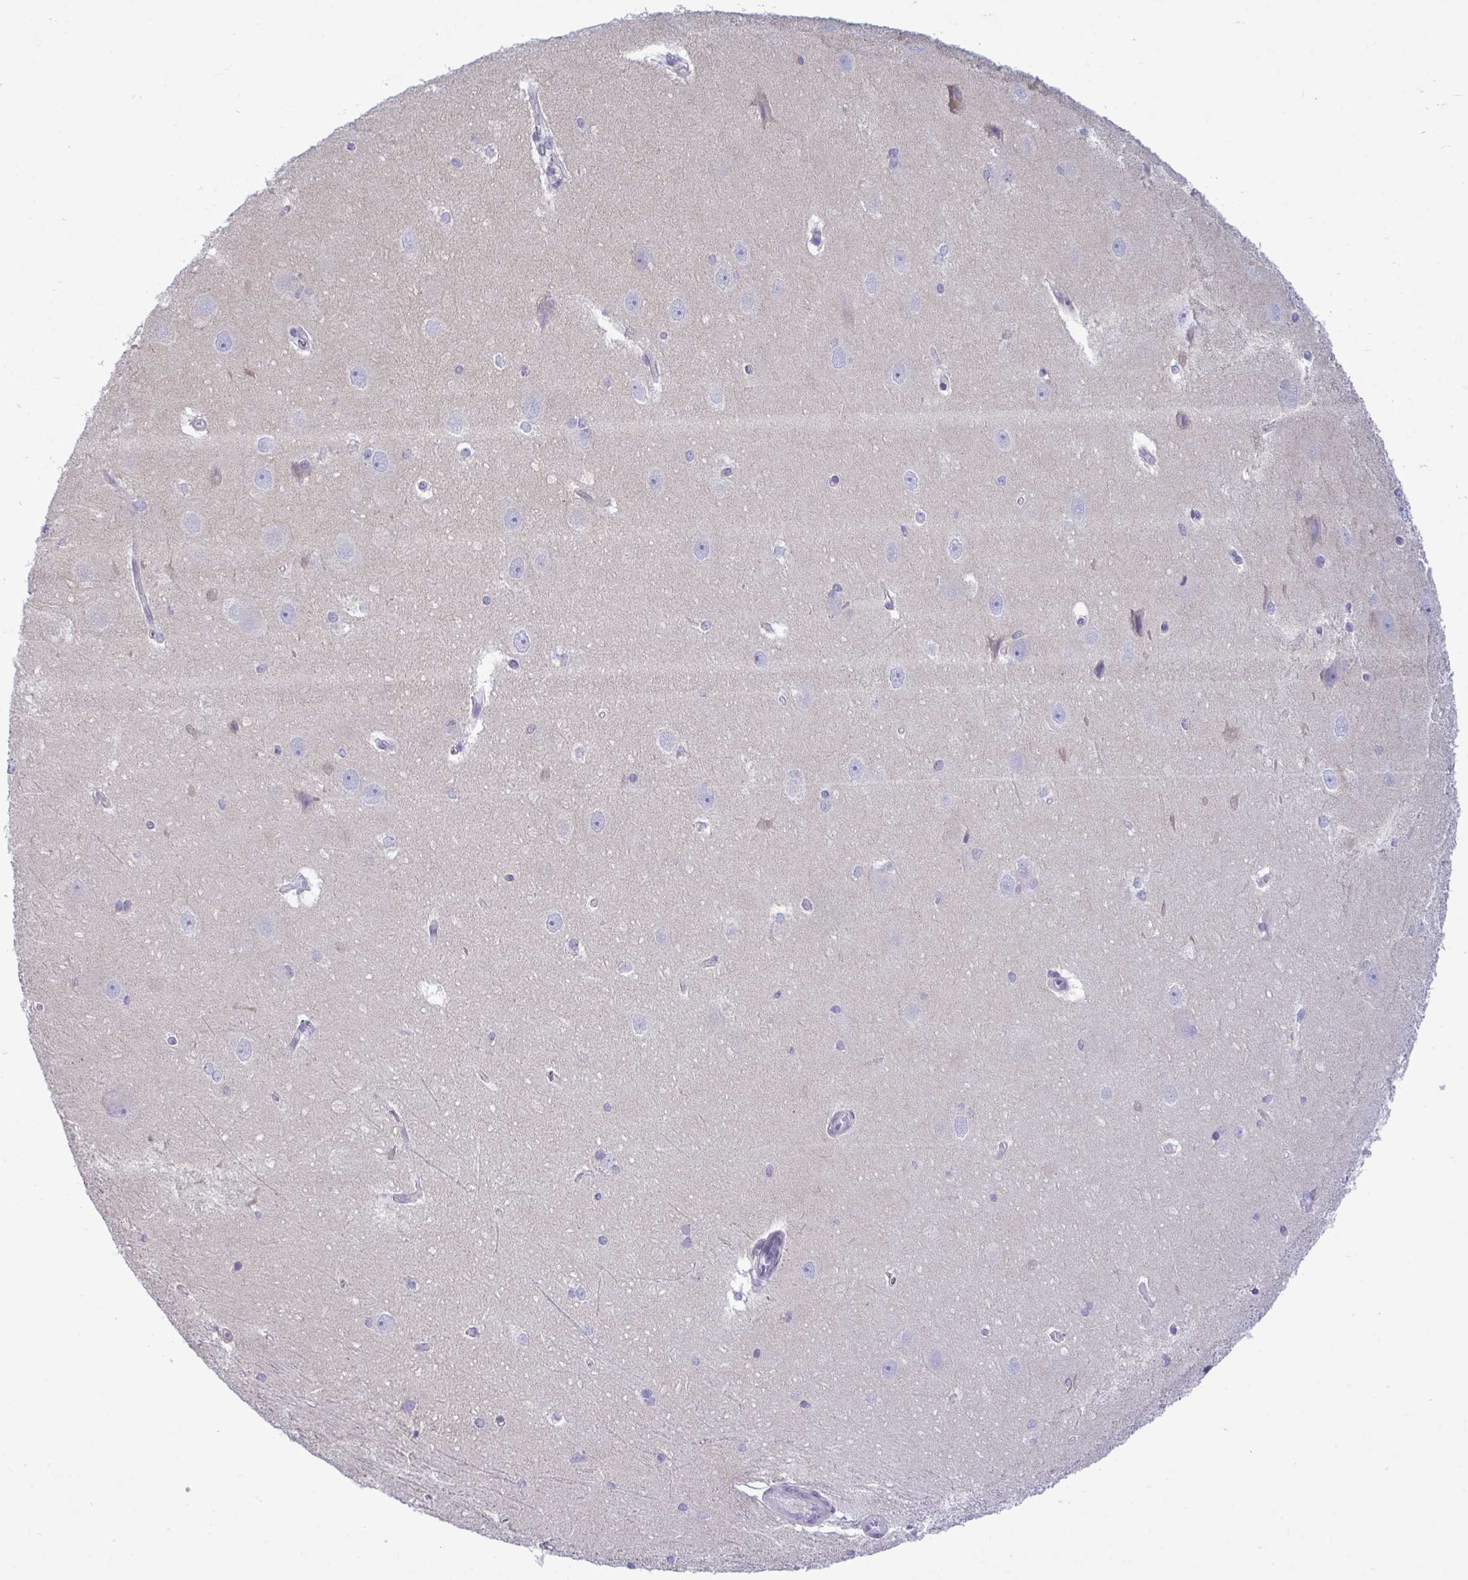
{"staining": {"intensity": "negative", "quantity": "none", "location": "none"}, "tissue": "hippocampus", "cell_type": "Glial cells", "image_type": "normal", "snomed": [{"axis": "morphology", "description": "Normal tissue, NOS"}, {"axis": "topography", "description": "Cerebral cortex"}, {"axis": "topography", "description": "Hippocampus"}], "caption": "IHC micrograph of unremarkable hippocampus: hippocampus stained with DAB demonstrates no significant protein expression in glial cells. Brightfield microscopy of immunohistochemistry (IHC) stained with DAB (3,3'-diaminobenzidine) (brown) and hematoxylin (blue), captured at high magnification.", "gene": "MYH10", "patient": {"sex": "female", "age": 19}}